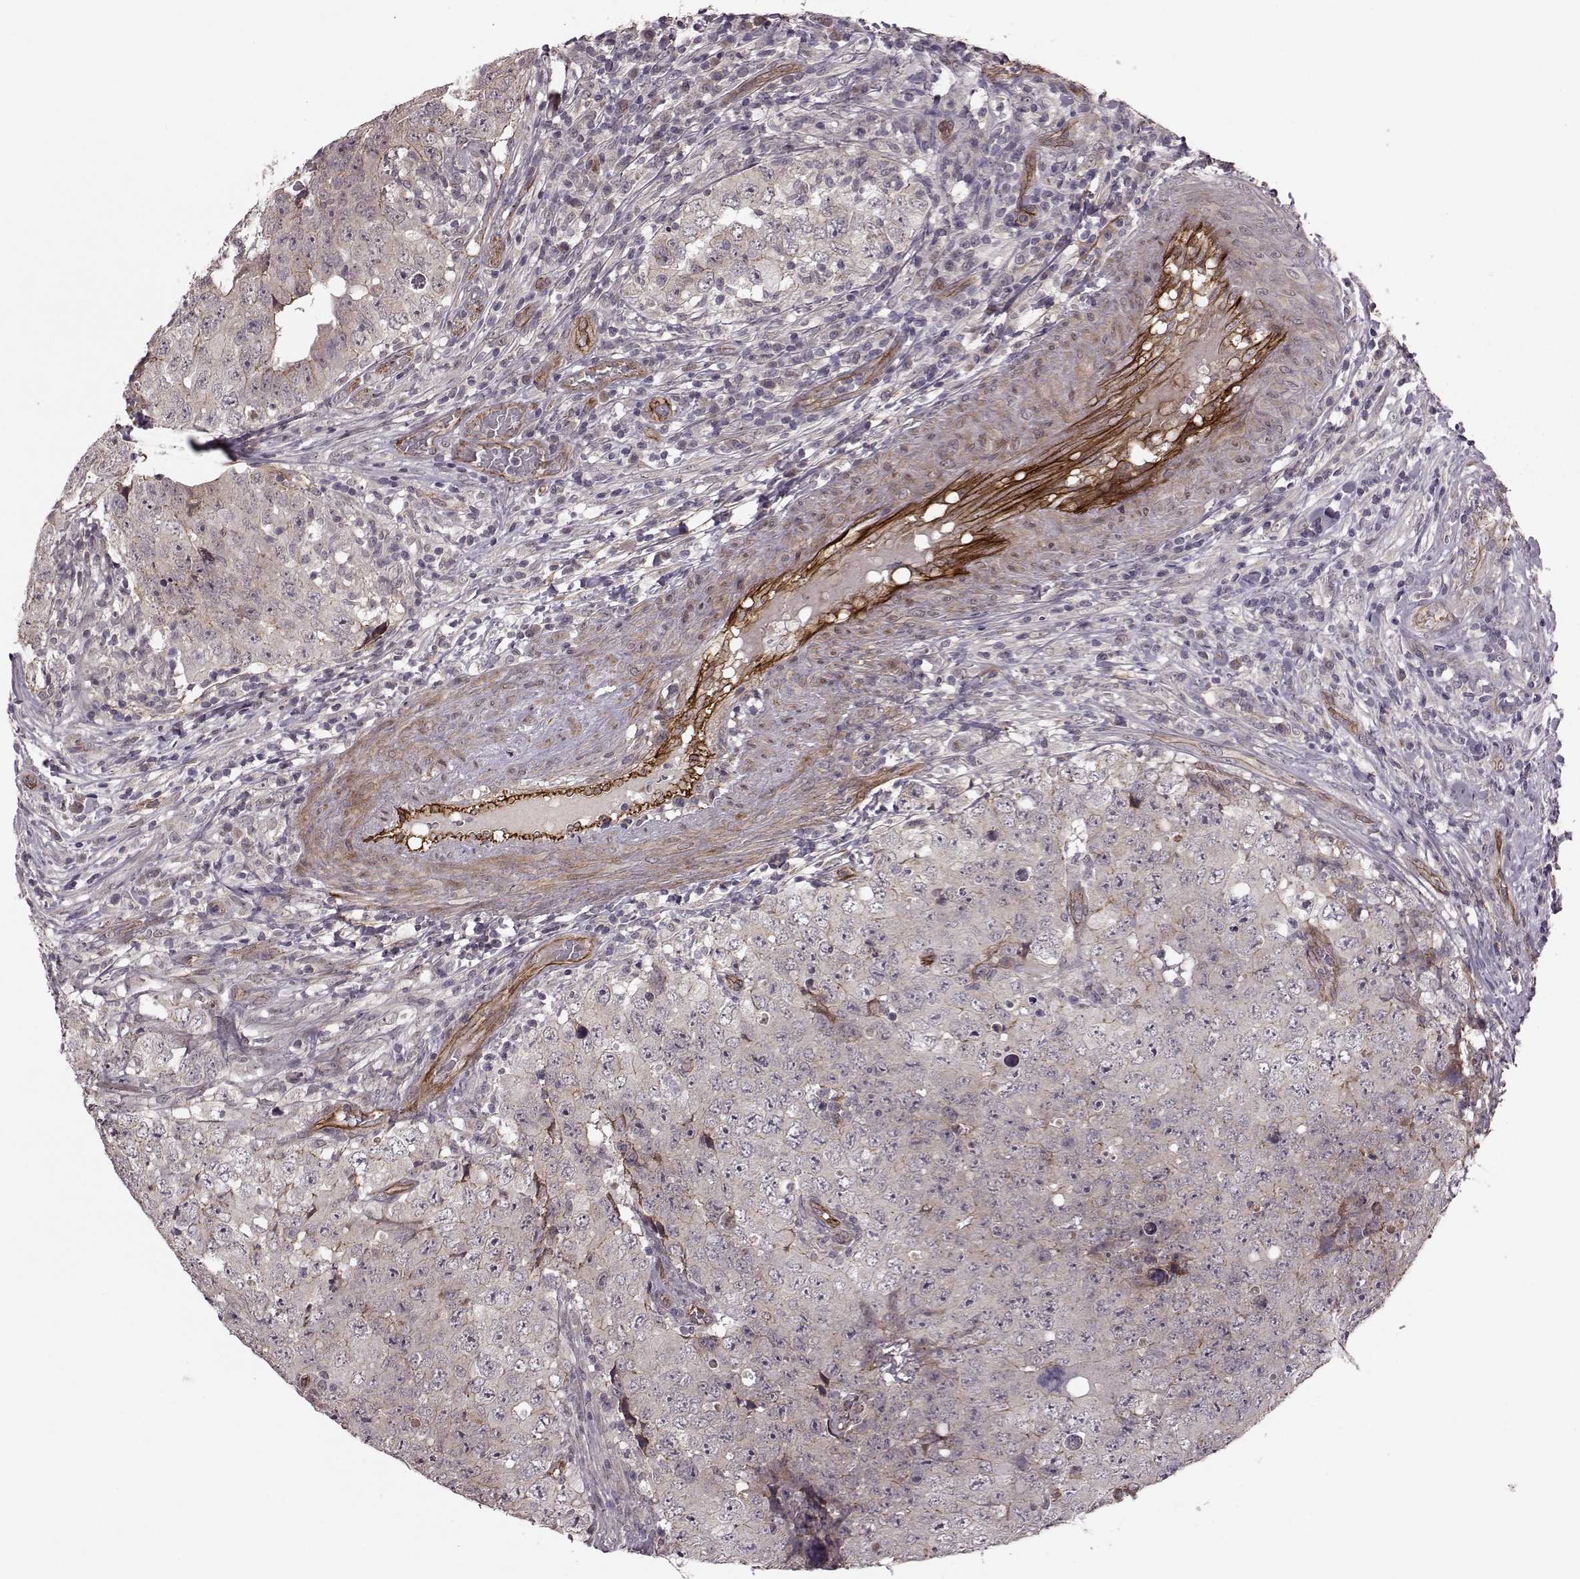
{"staining": {"intensity": "moderate", "quantity": "<25%", "location": "cytoplasmic/membranous"}, "tissue": "testis cancer", "cell_type": "Tumor cells", "image_type": "cancer", "snomed": [{"axis": "morphology", "description": "Seminoma, NOS"}, {"axis": "topography", "description": "Testis"}], "caption": "An immunohistochemistry (IHC) histopathology image of neoplastic tissue is shown. Protein staining in brown shows moderate cytoplasmic/membranous positivity in seminoma (testis) within tumor cells. The staining was performed using DAB, with brown indicating positive protein expression. Nuclei are stained blue with hematoxylin.", "gene": "SYNPO", "patient": {"sex": "male", "age": 34}}